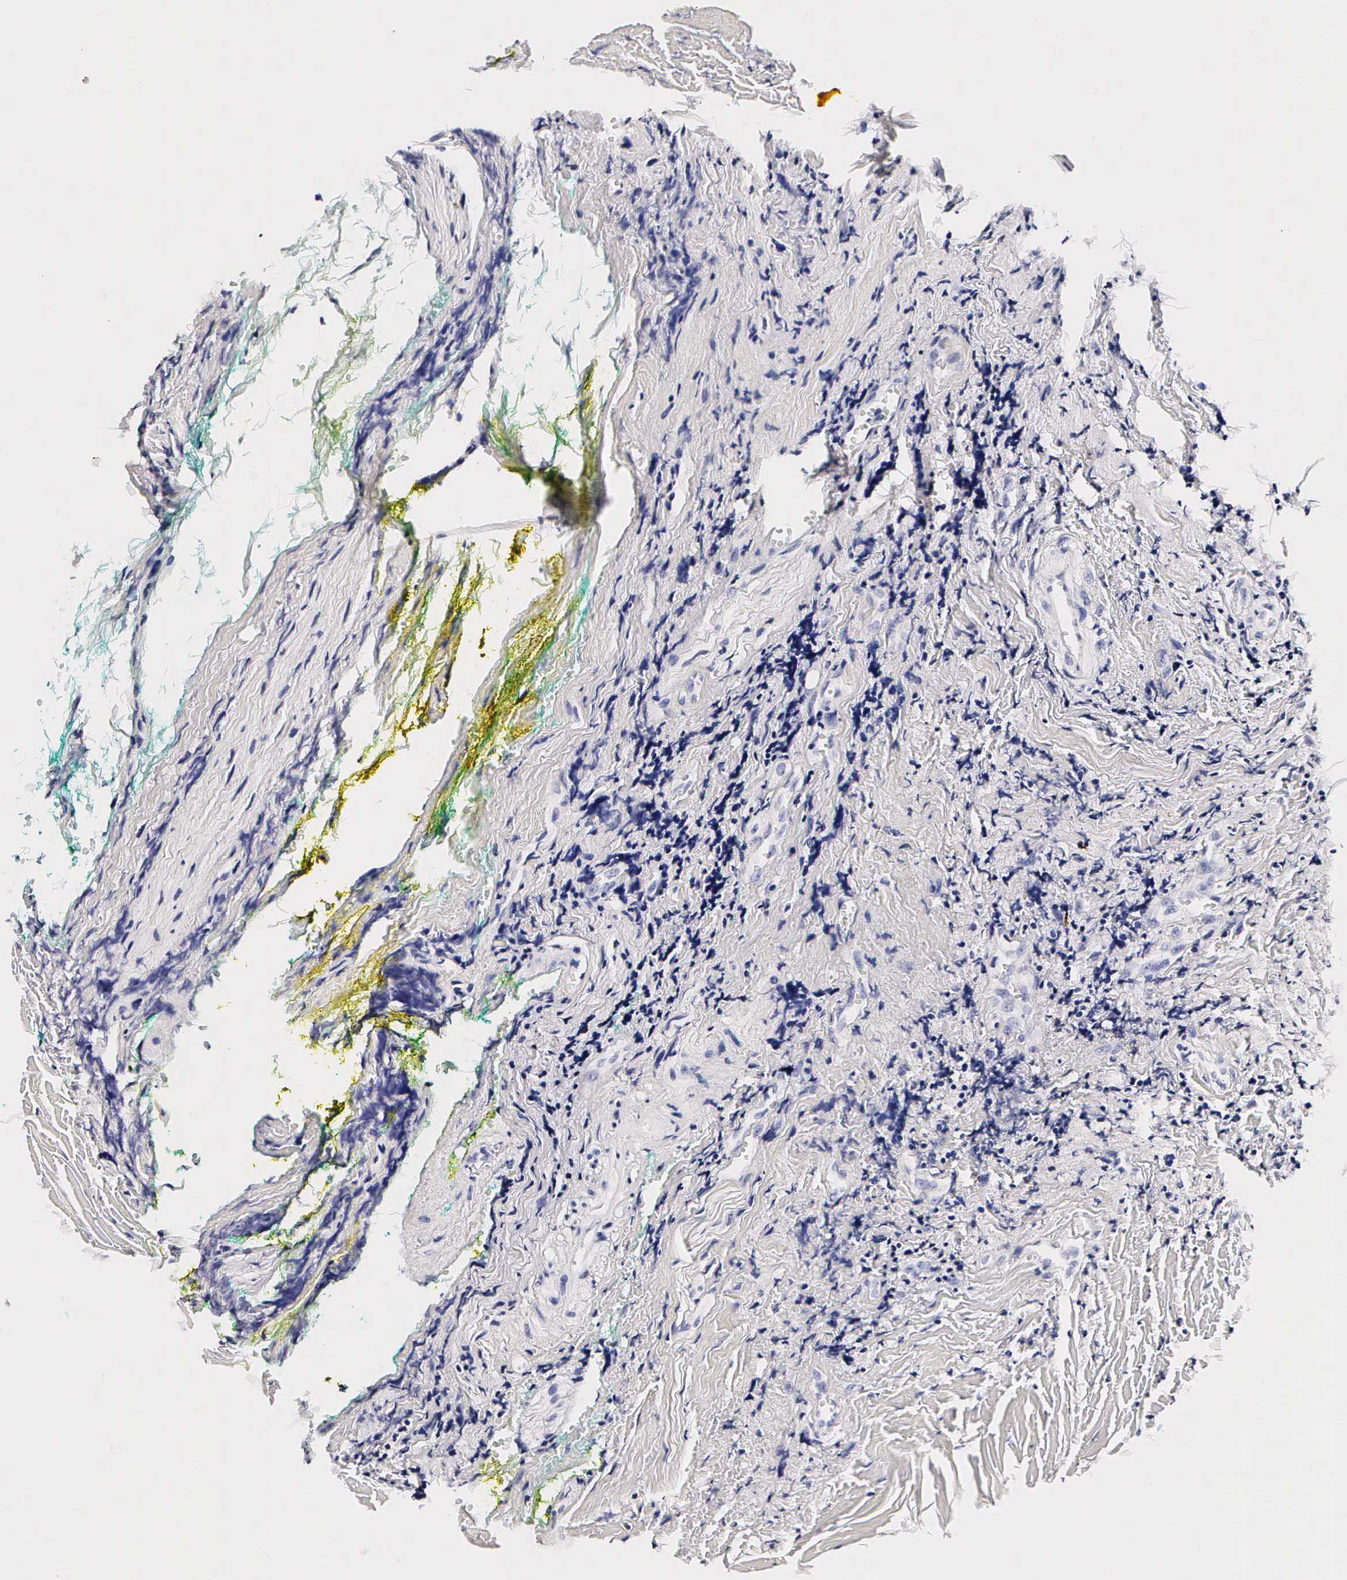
{"staining": {"intensity": "negative", "quantity": "none", "location": "none"}, "tissue": "head and neck cancer", "cell_type": "Tumor cells", "image_type": "cancer", "snomed": [{"axis": "morphology", "description": "Squamous cell carcinoma, NOS"}, {"axis": "topography", "description": "Oral tissue"}, {"axis": "topography", "description": "Head-Neck"}], "caption": "Tumor cells show no significant positivity in head and neck squamous cell carcinoma.", "gene": "RNASE6", "patient": {"sex": "female", "age": 82}}